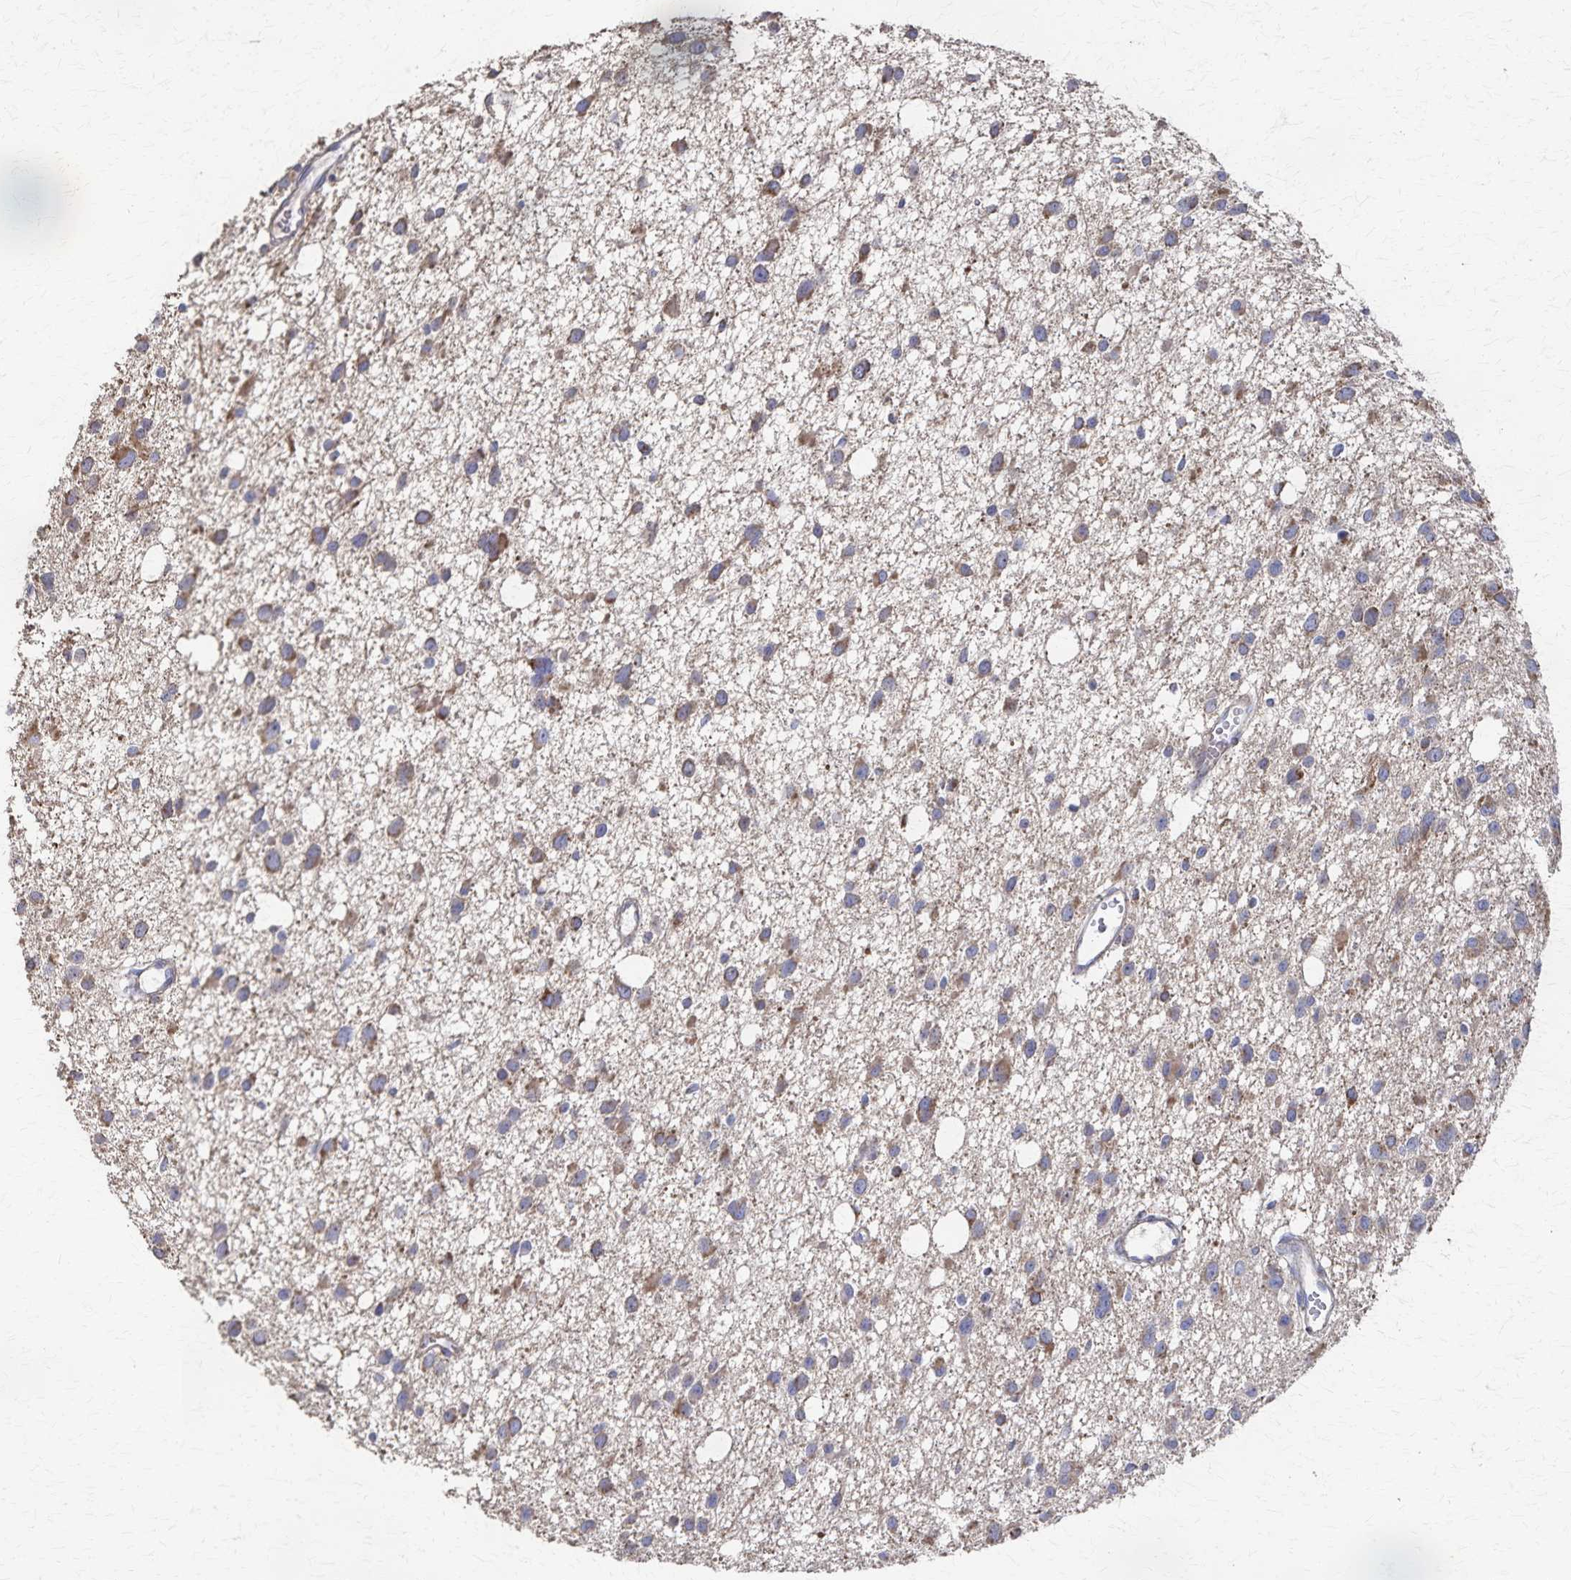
{"staining": {"intensity": "moderate", "quantity": "25%-75%", "location": "cytoplasmic/membranous"}, "tissue": "glioma", "cell_type": "Tumor cells", "image_type": "cancer", "snomed": [{"axis": "morphology", "description": "Glioma, malignant, High grade"}, {"axis": "topography", "description": "Brain"}], "caption": "Brown immunohistochemical staining in high-grade glioma (malignant) shows moderate cytoplasmic/membranous positivity in about 25%-75% of tumor cells.", "gene": "PGAP2", "patient": {"sex": "male", "age": 23}}